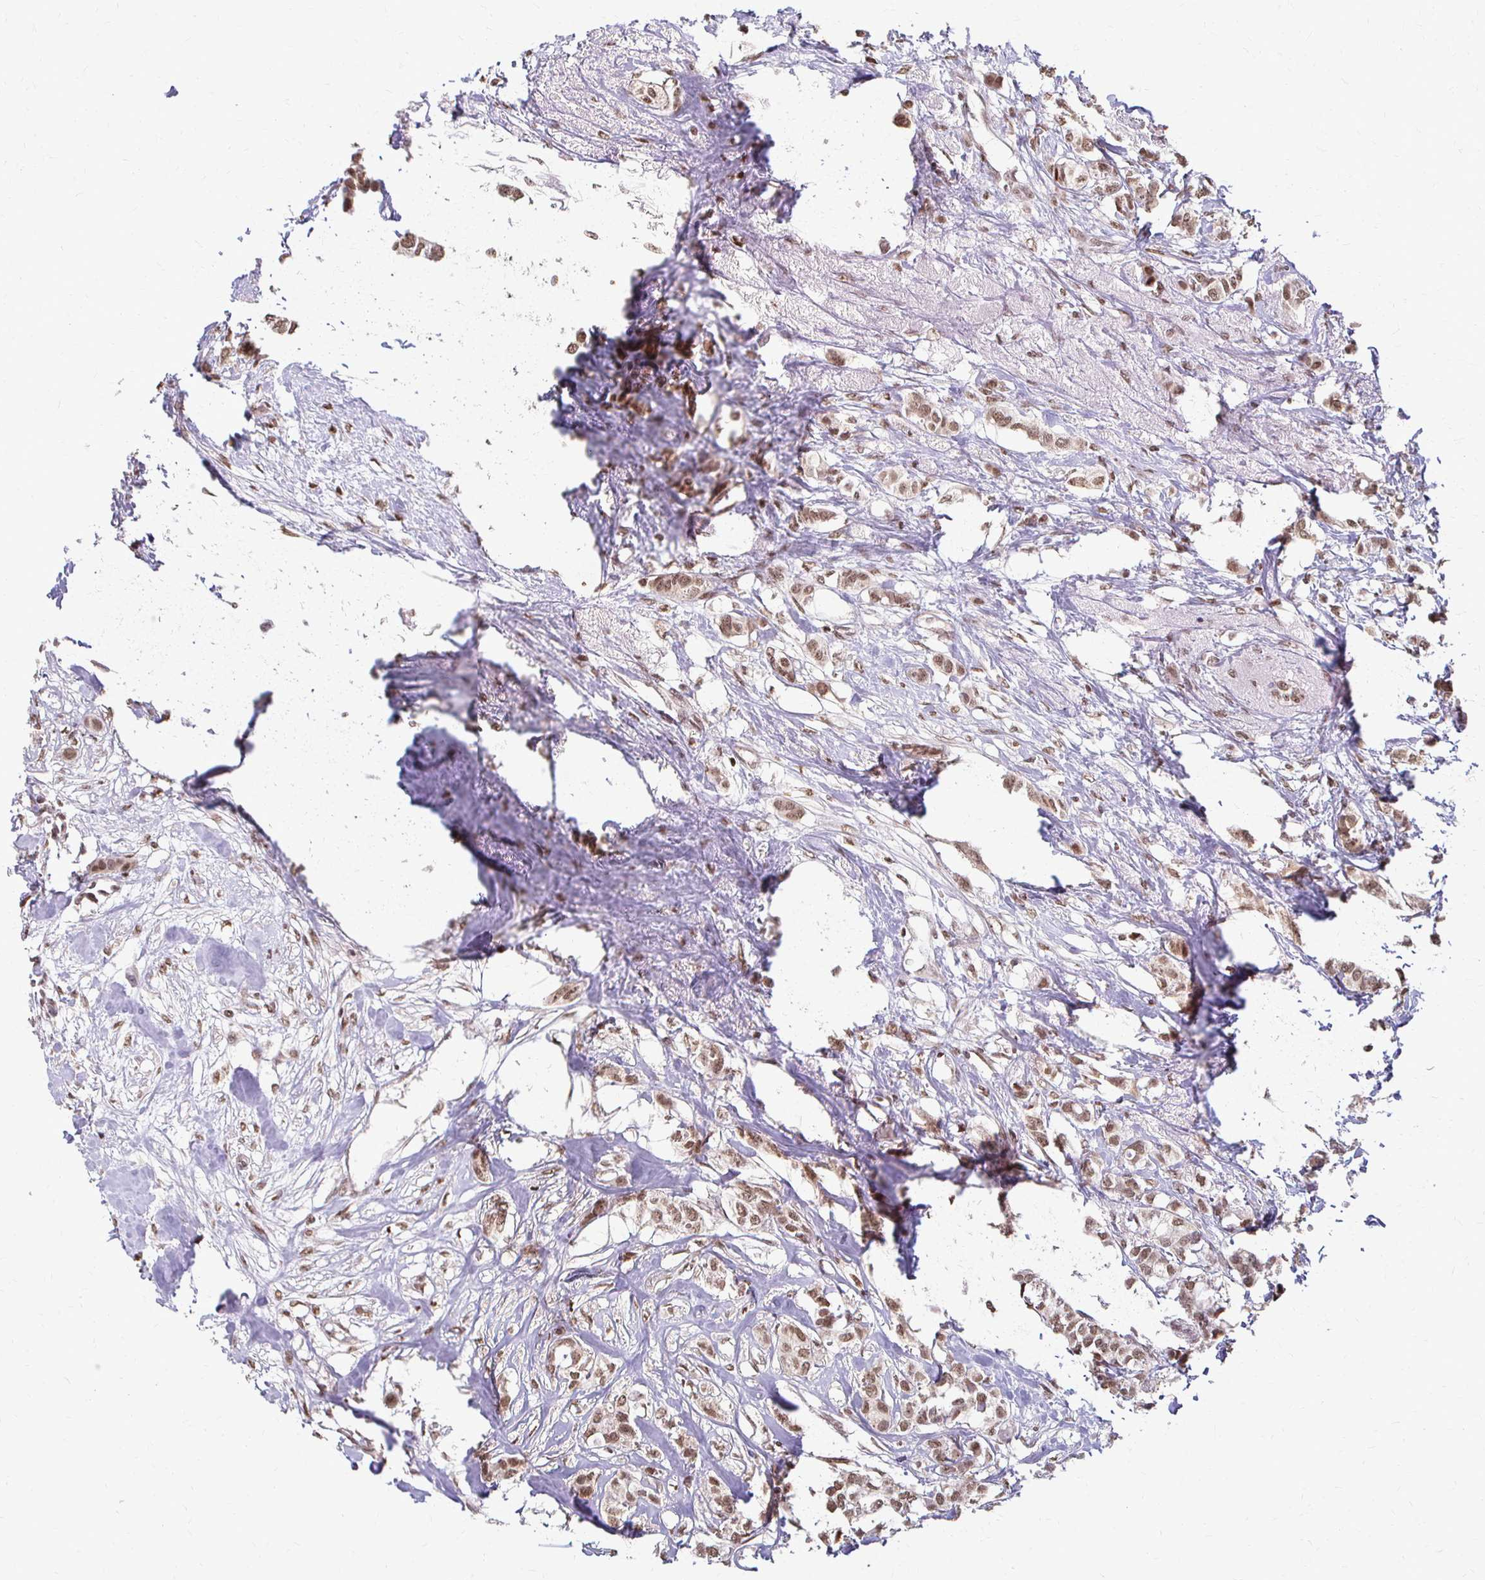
{"staining": {"intensity": "moderate", "quantity": ">75%", "location": "nuclear"}, "tissue": "breast cancer", "cell_type": "Tumor cells", "image_type": "cancer", "snomed": [{"axis": "morphology", "description": "Duct carcinoma"}, {"axis": "topography", "description": "Breast"}], "caption": "An immunohistochemistry (IHC) micrograph of neoplastic tissue is shown. Protein staining in brown highlights moderate nuclear positivity in breast cancer (infiltrating ductal carcinoma) within tumor cells. (DAB = brown stain, brightfield microscopy at high magnification).", "gene": "HOXA9", "patient": {"sex": "female", "age": 62}}